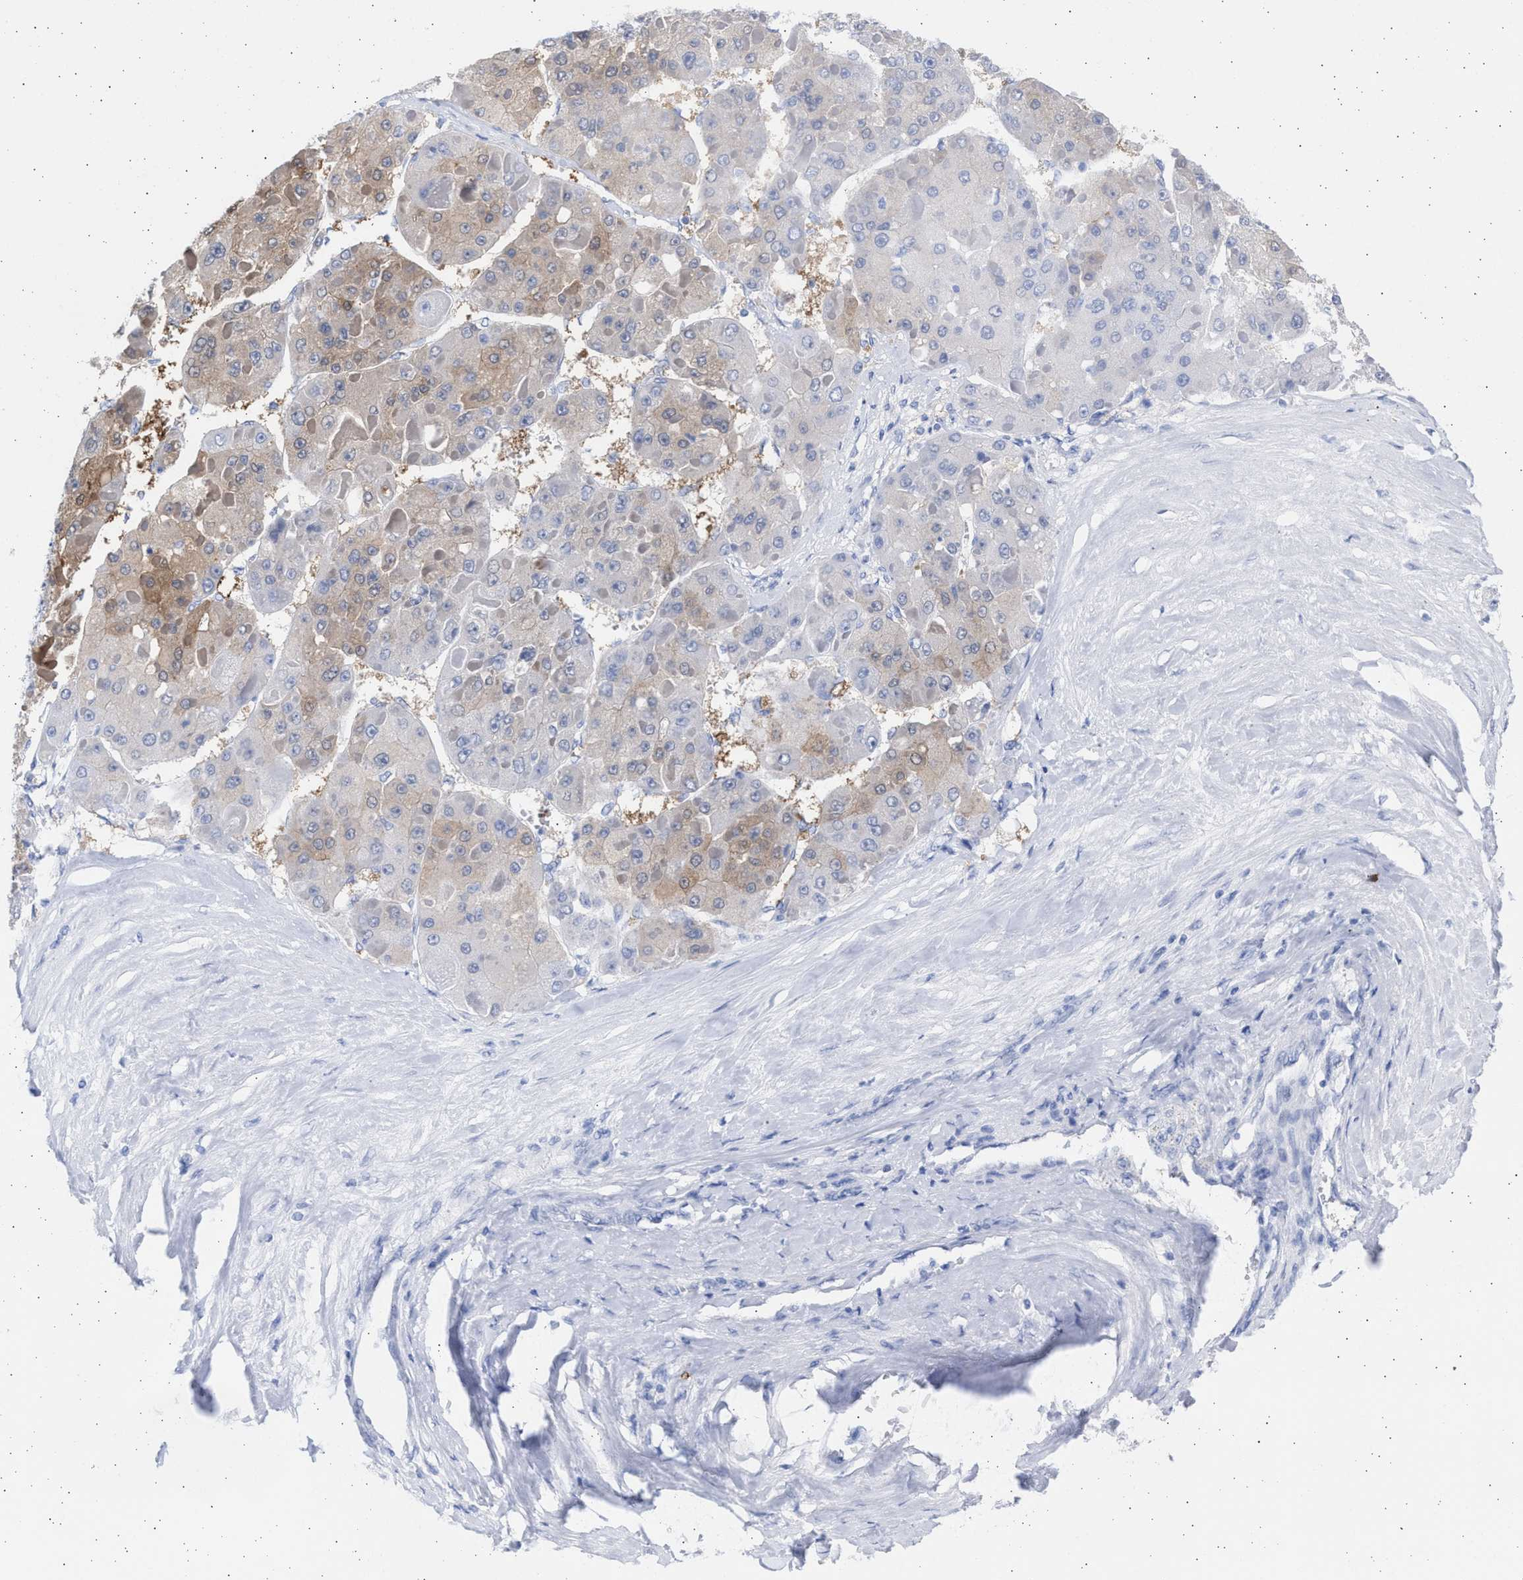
{"staining": {"intensity": "moderate", "quantity": "<25%", "location": "cytoplasmic/membranous"}, "tissue": "liver cancer", "cell_type": "Tumor cells", "image_type": "cancer", "snomed": [{"axis": "morphology", "description": "Carcinoma, Hepatocellular, NOS"}, {"axis": "topography", "description": "Liver"}], "caption": "About <25% of tumor cells in liver cancer (hepatocellular carcinoma) display moderate cytoplasmic/membranous protein staining as visualized by brown immunohistochemical staining.", "gene": "ALDOC", "patient": {"sex": "female", "age": 73}}